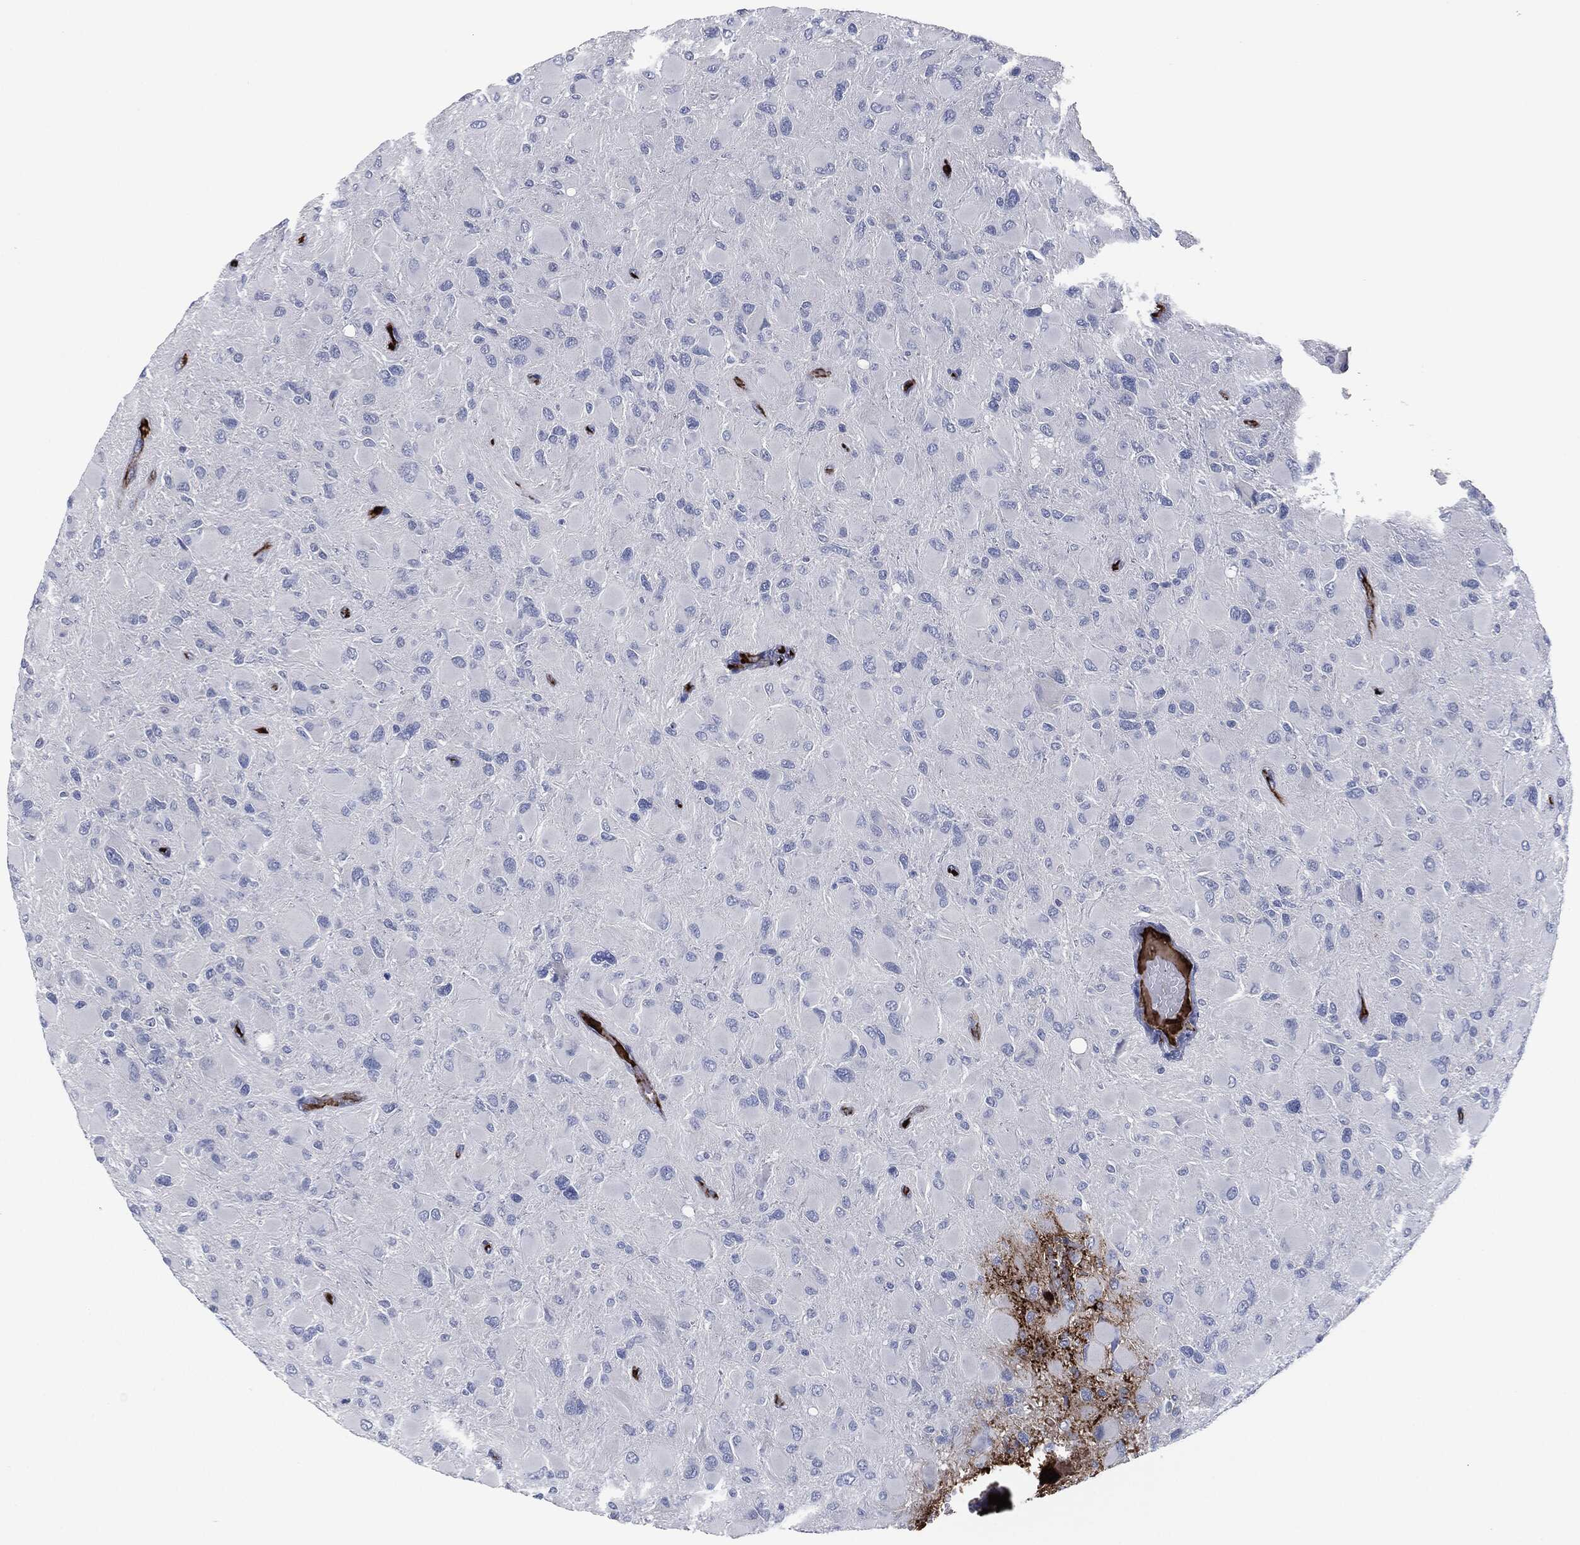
{"staining": {"intensity": "negative", "quantity": "none", "location": "none"}, "tissue": "glioma", "cell_type": "Tumor cells", "image_type": "cancer", "snomed": [{"axis": "morphology", "description": "Glioma, malignant, High grade"}, {"axis": "topography", "description": "Cerebral cortex"}], "caption": "The image demonstrates no significant staining in tumor cells of high-grade glioma (malignant). (Brightfield microscopy of DAB immunohistochemistry (IHC) at high magnification).", "gene": "APOB", "patient": {"sex": "female", "age": 36}}